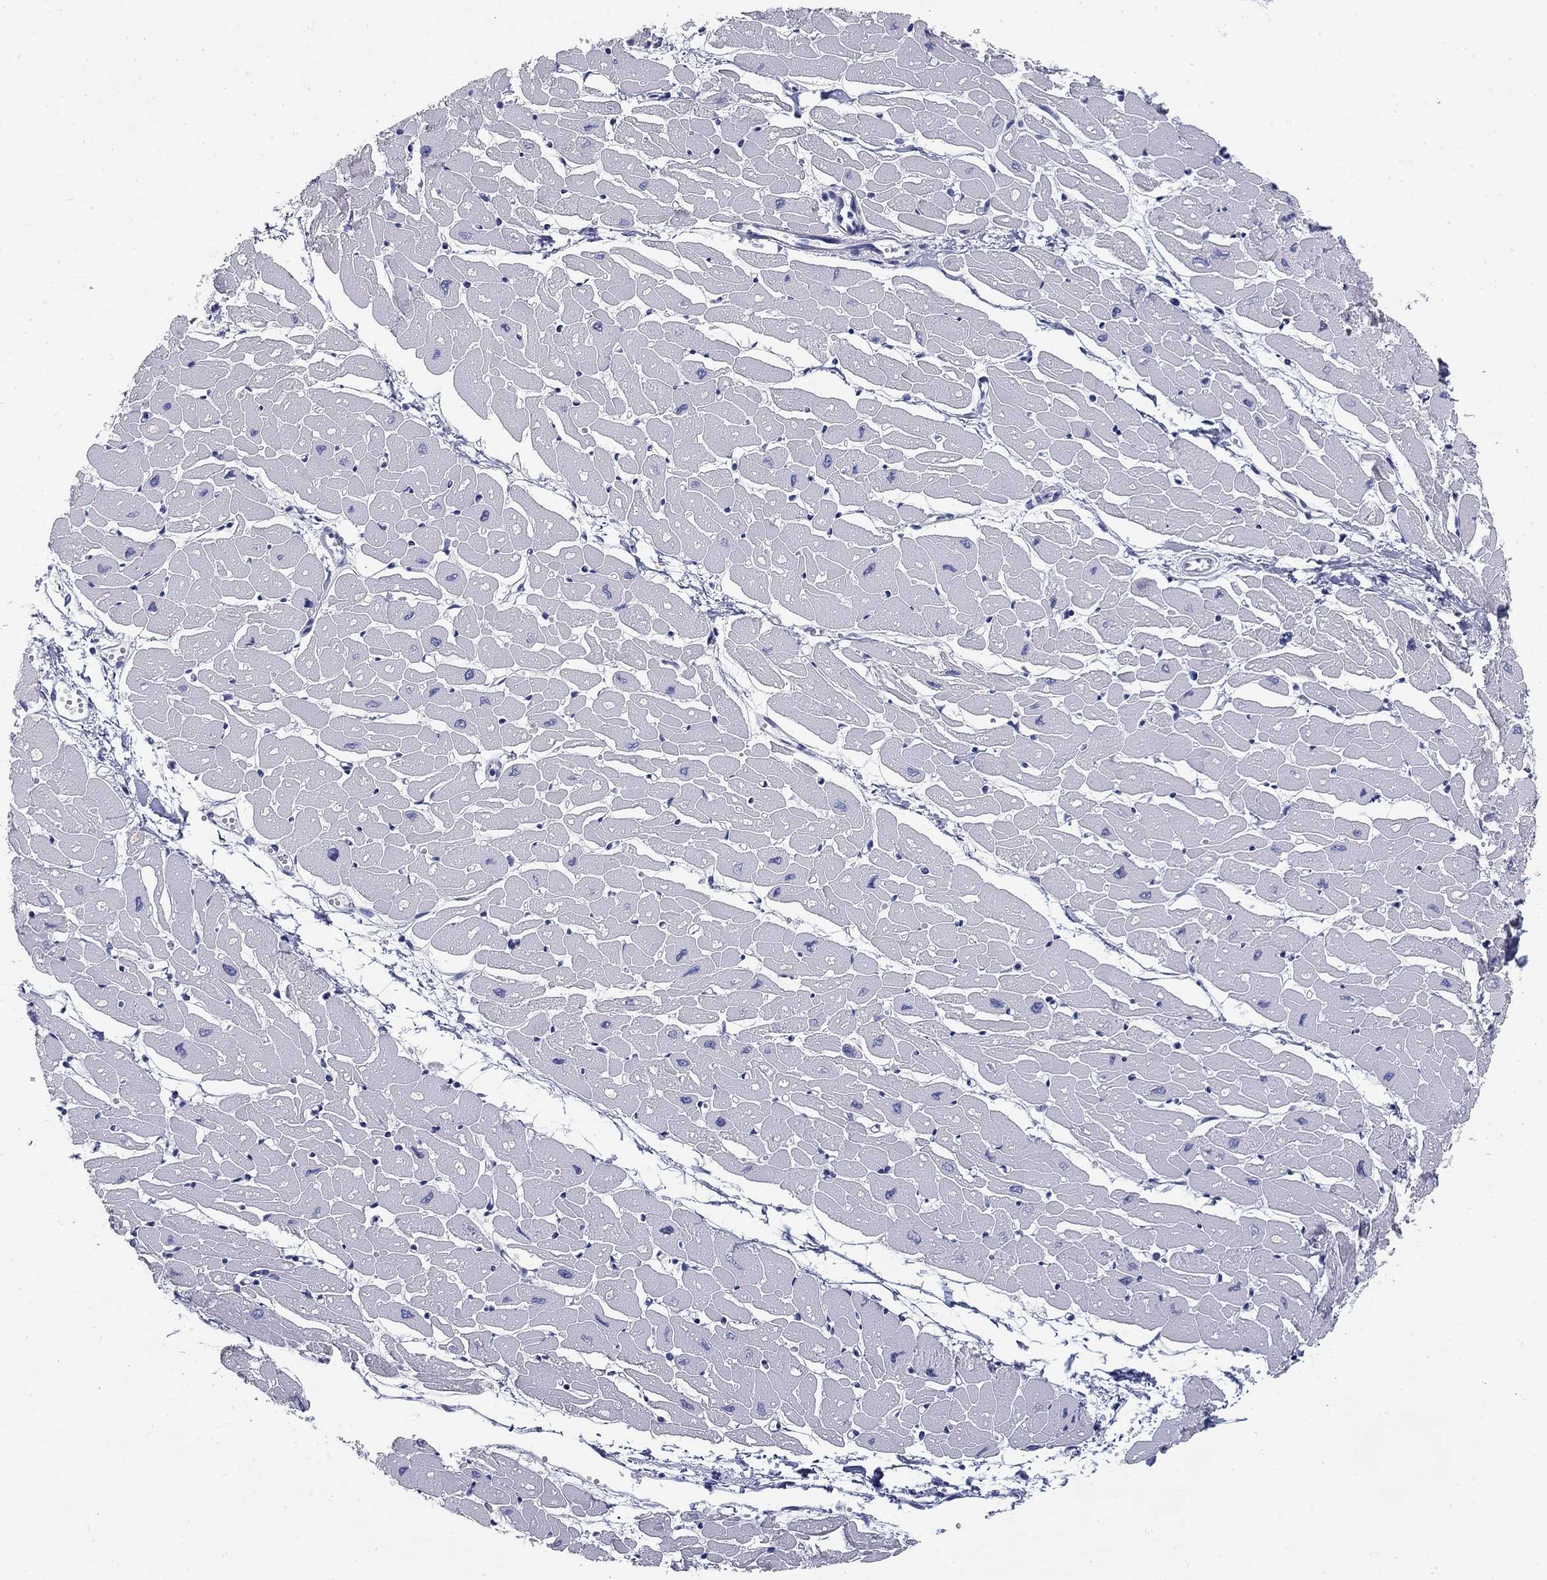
{"staining": {"intensity": "negative", "quantity": "none", "location": "none"}, "tissue": "heart muscle", "cell_type": "Cardiomyocytes", "image_type": "normal", "snomed": [{"axis": "morphology", "description": "Normal tissue, NOS"}, {"axis": "topography", "description": "Heart"}], "caption": "Immunohistochemistry (IHC) of unremarkable heart muscle demonstrates no staining in cardiomyocytes. (DAB (3,3'-diaminobenzidine) immunohistochemistry visualized using brightfield microscopy, high magnification).", "gene": "CD79B", "patient": {"sex": "male", "age": 57}}